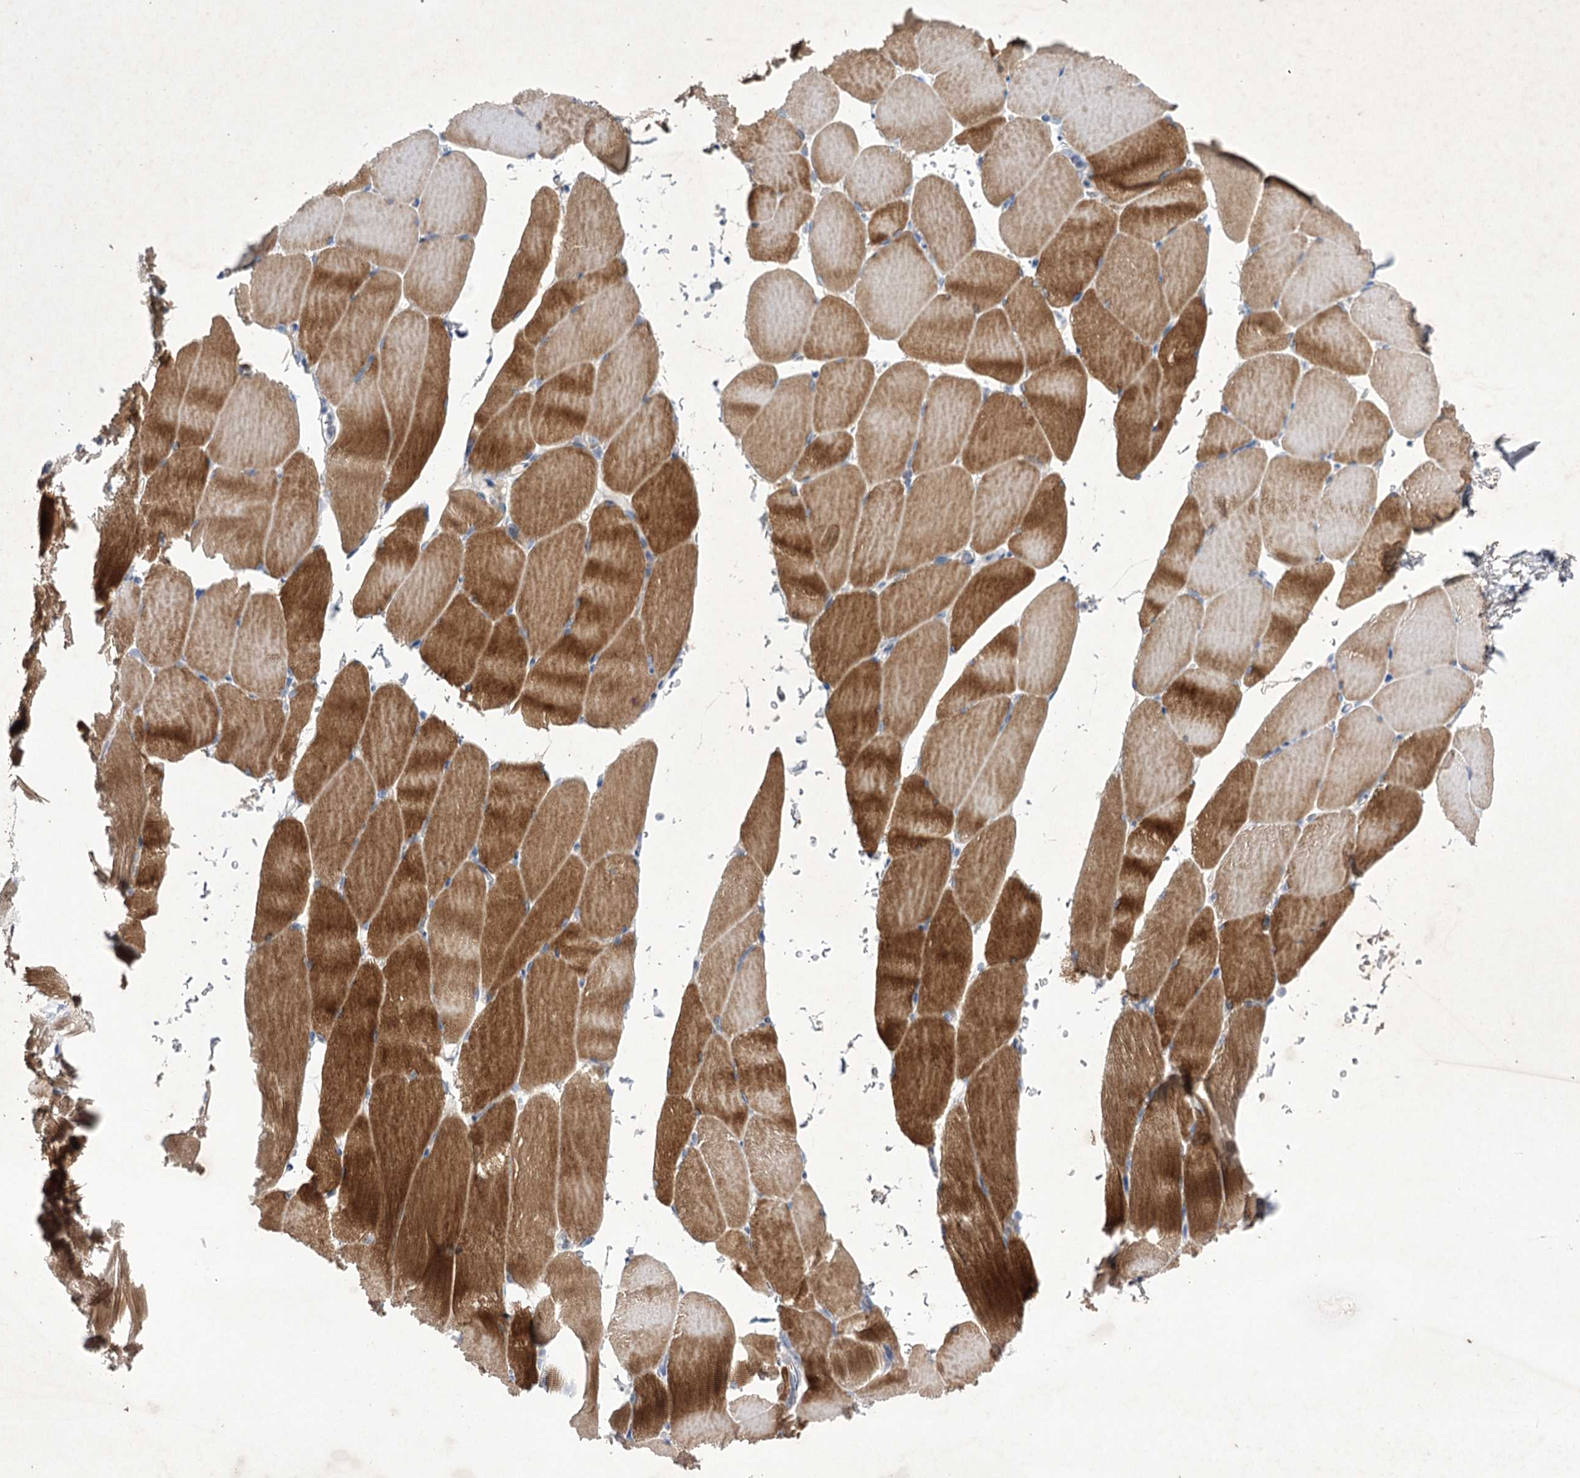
{"staining": {"intensity": "strong", "quantity": ">75%", "location": "cytoplasmic/membranous"}, "tissue": "skeletal muscle", "cell_type": "Myocytes", "image_type": "normal", "snomed": [{"axis": "morphology", "description": "Normal tissue, NOS"}, {"axis": "topography", "description": "Skeletal muscle"}, {"axis": "topography", "description": "Parathyroid gland"}], "caption": "This is a photomicrograph of IHC staining of normal skeletal muscle, which shows strong expression in the cytoplasmic/membranous of myocytes.", "gene": "COX15", "patient": {"sex": "female", "age": 37}}